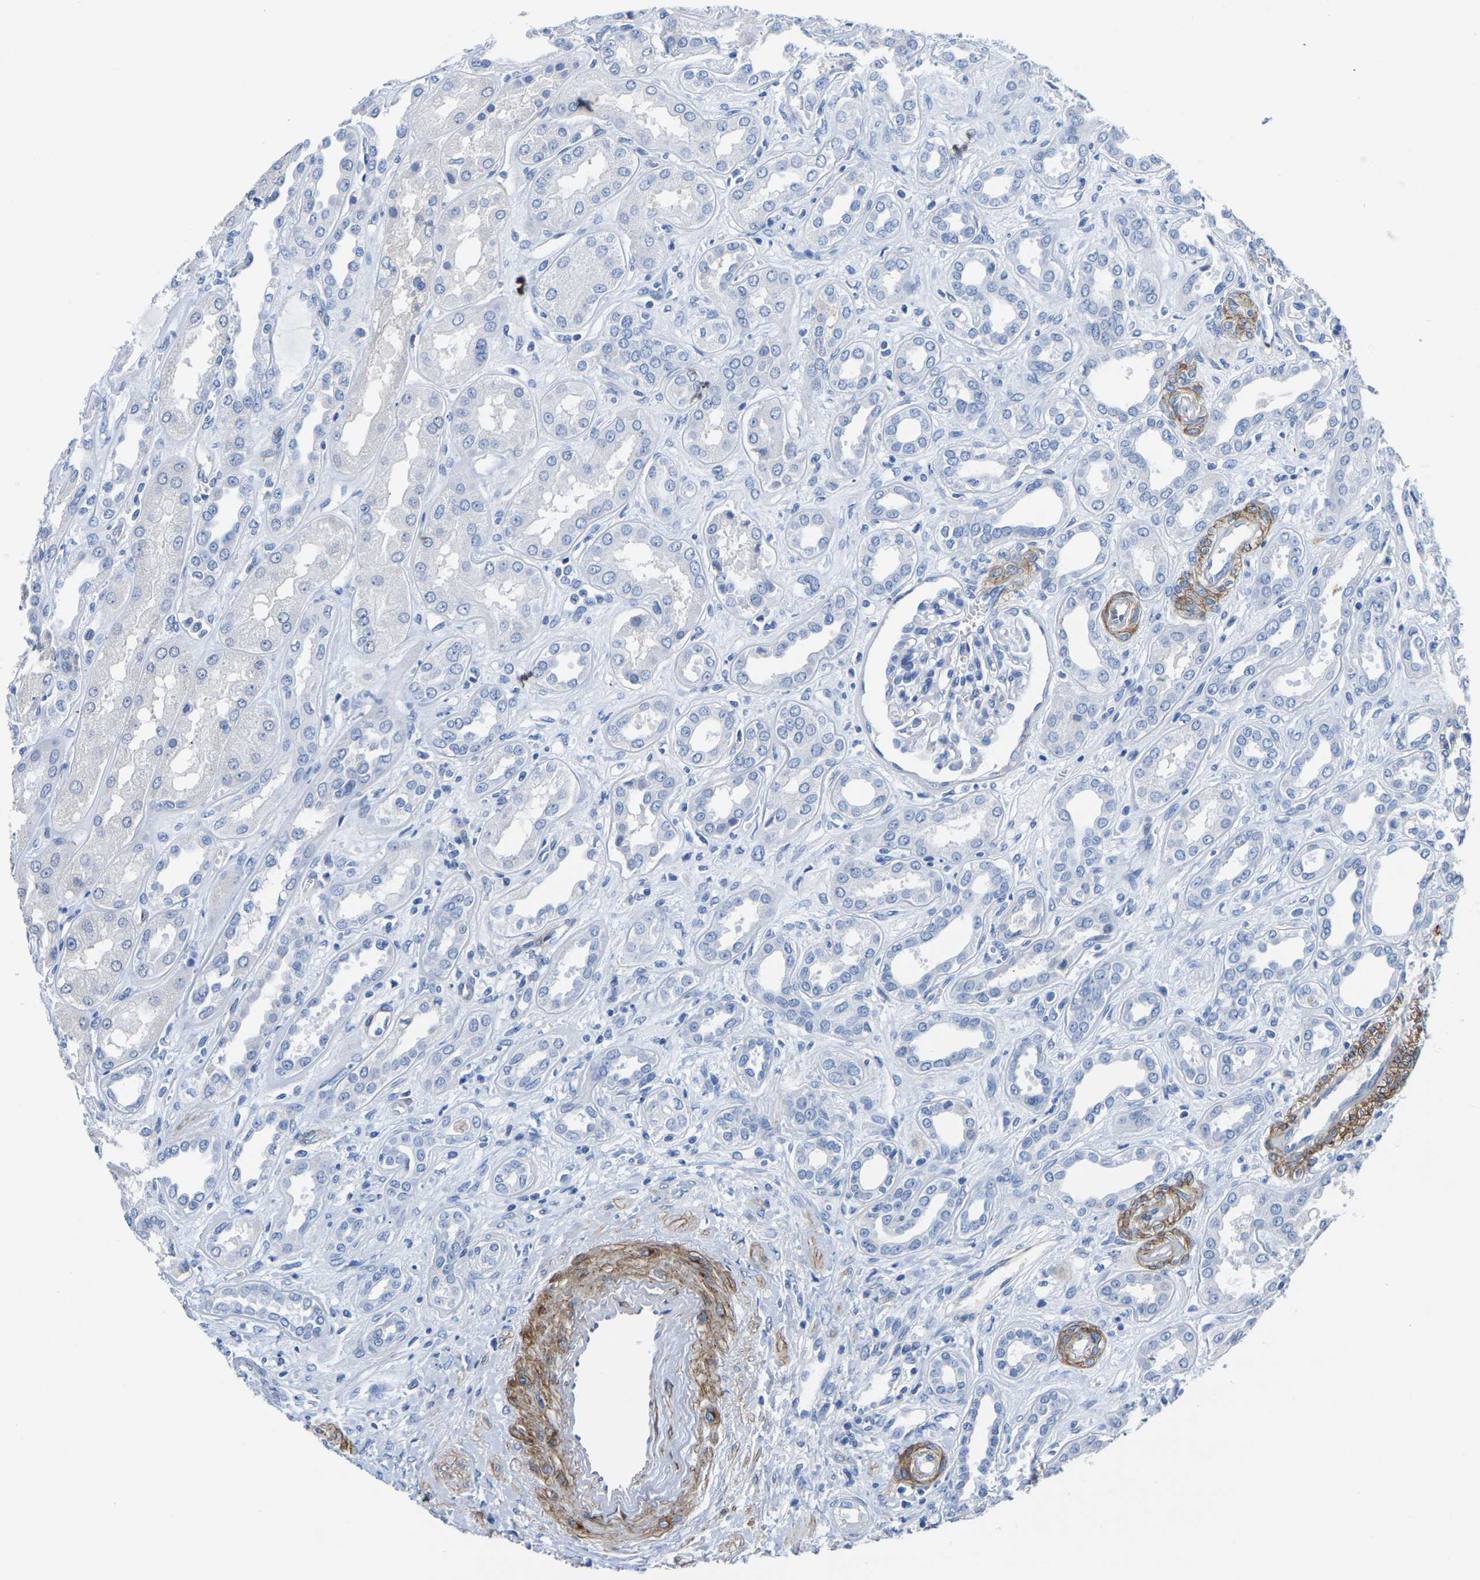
{"staining": {"intensity": "negative", "quantity": "none", "location": "none"}, "tissue": "kidney", "cell_type": "Cells in glomeruli", "image_type": "normal", "snomed": [{"axis": "morphology", "description": "Normal tissue, NOS"}, {"axis": "topography", "description": "Kidney"}], "caption": "A high-resolution photomicrograph shows immunohistochemistry (IHC) staining of normal kidney, which displays no significant positivity in cells in glomeruli.", "gene": "SLC45A3", "patient": {"sex": "male", "age": 59}}